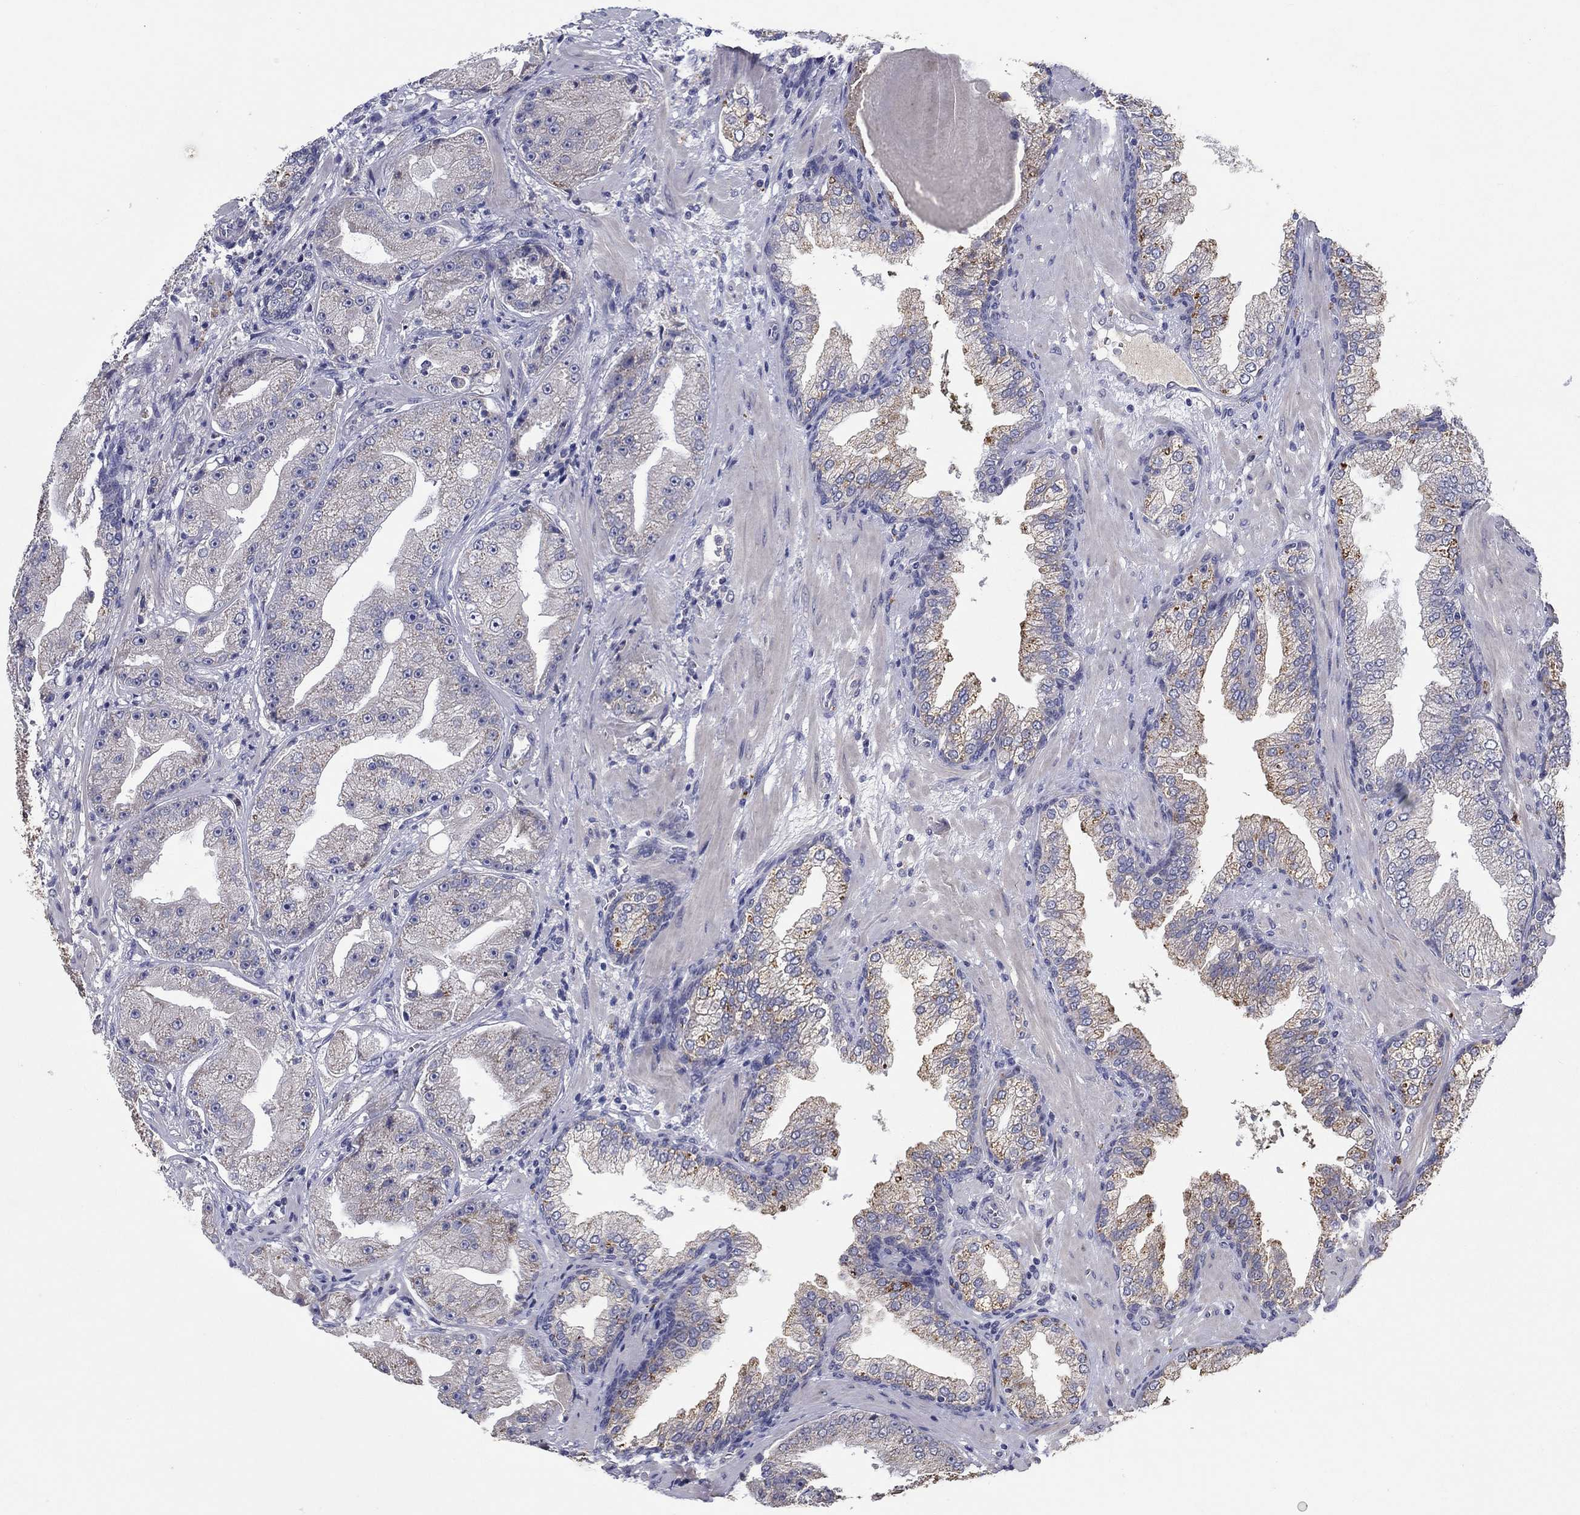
{"staining": {"intensity": "moderate", "quantity": "<25%", "location": "cytoplasmic/membranous"}, "tissue": "prostate cancer", "cell_type": "Tumor cells", "image_type": "cancer", "snomed": [{"axis": "morphology", "description": "Adenocarcinoma, Low grade"}, {"axis": "topography", "description": "Prostate"}], "caption": "Immunohistochemical staining of human prostate cancer displays low levels of moderate cytoplasmic/membranous protein positivity in about <25% of tumor cells.", "gene": "PROZ", "patient": {"sex": "male", "age": 62}}